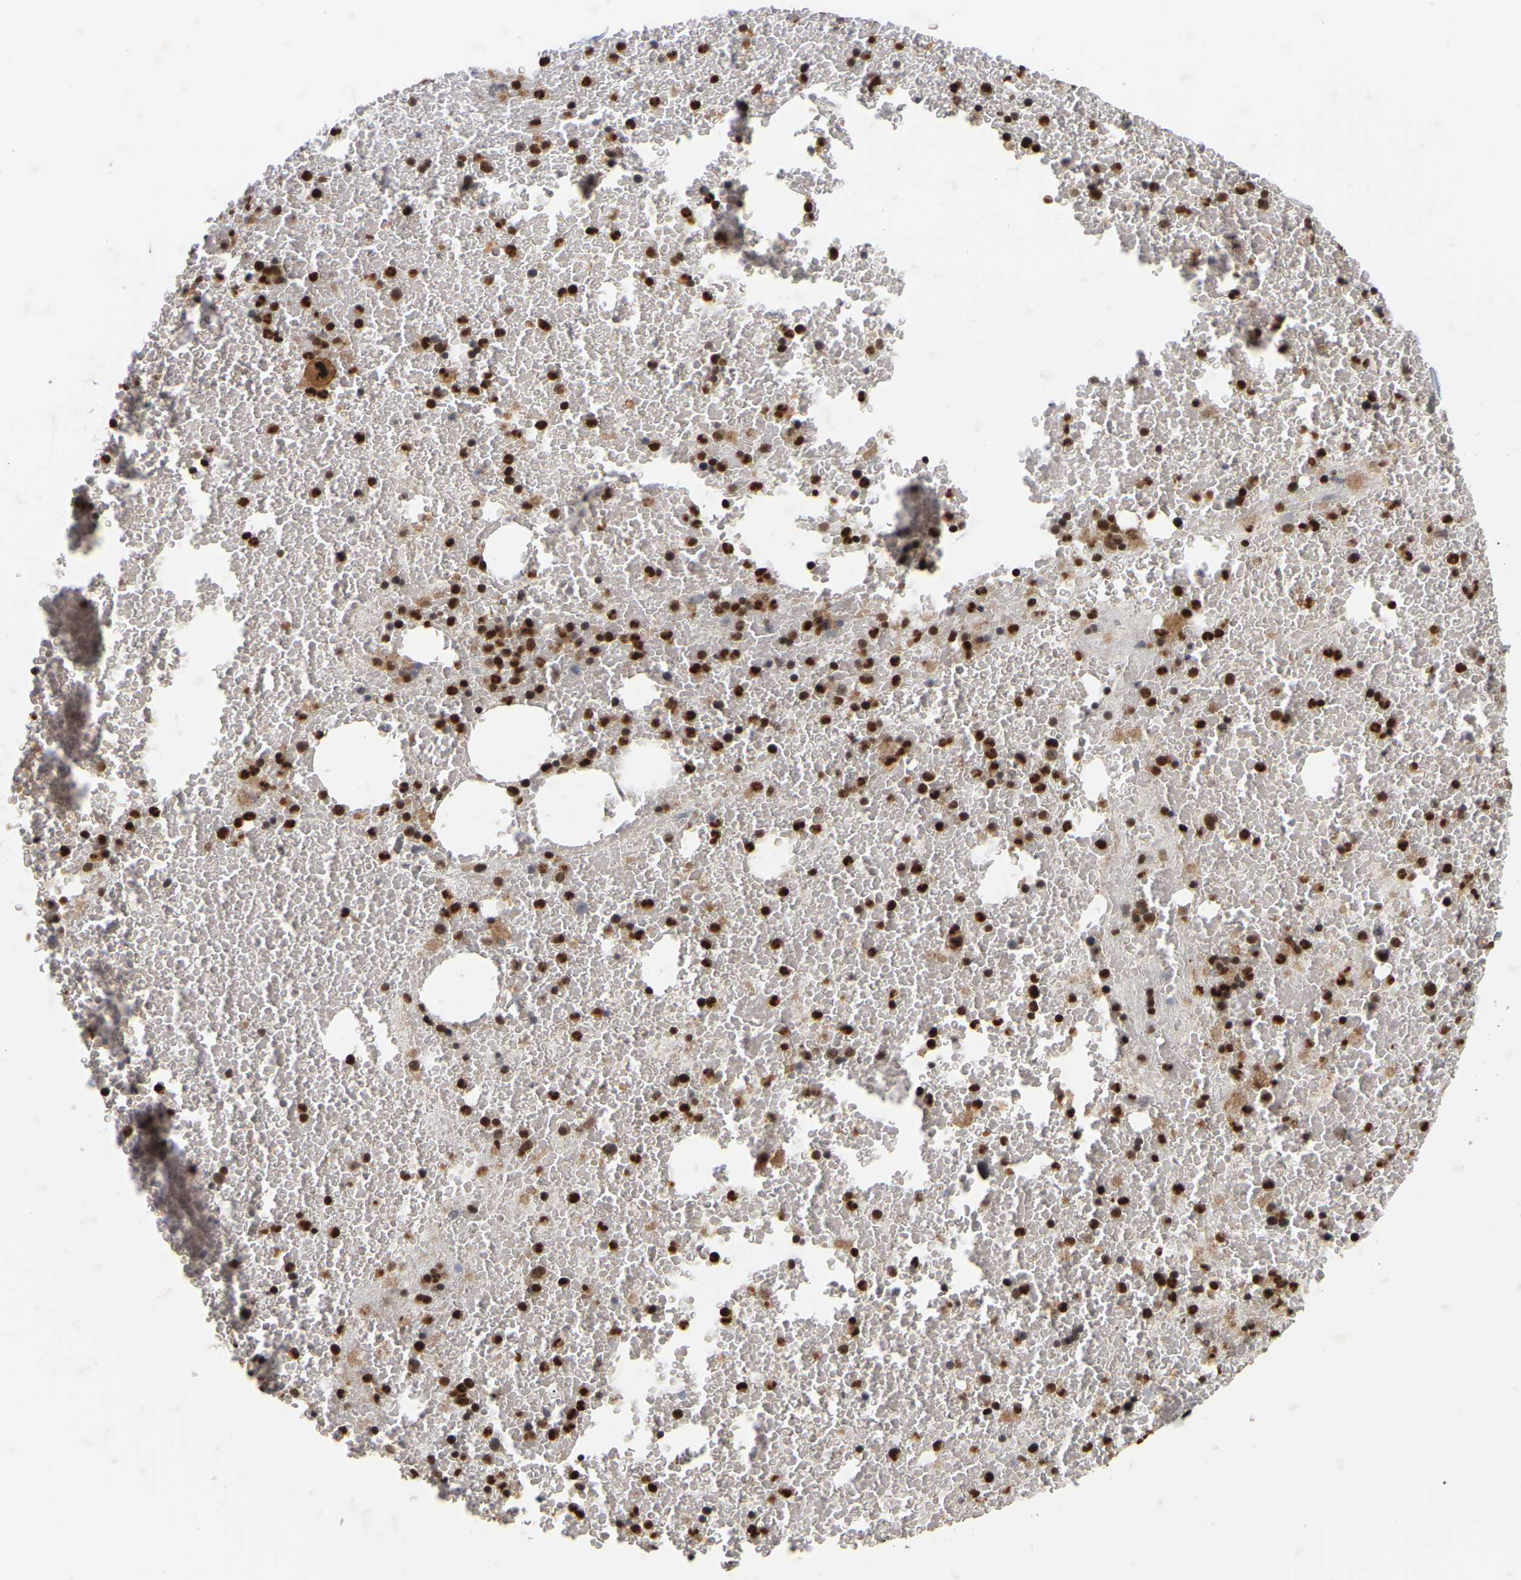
{"staining": {"intensity": "strong", "quantity": ">75%", "location": "cytoplasmic/membranous,nuclear"}, "tissue": "bone marrow", "cell_type": "Hematopoietic cells", "image_type": "normal", "snomed": [{"axis": "morphology", "description": "Normal tissue, NOS"}, {"axis": "morphology", "description": "Inflammation, NOS"}, {"axis": "topography", "description": "Bone marrow"}], "caption": "Immunohistochemistry of benign bone marrow demonstrates high levels of strong cytoplasmic/membranous,nuclear expression in approximately >75% of hematopoietic cells.", "gene": "NFE2L2", "patient": {"sex": "male", "age": 47}}